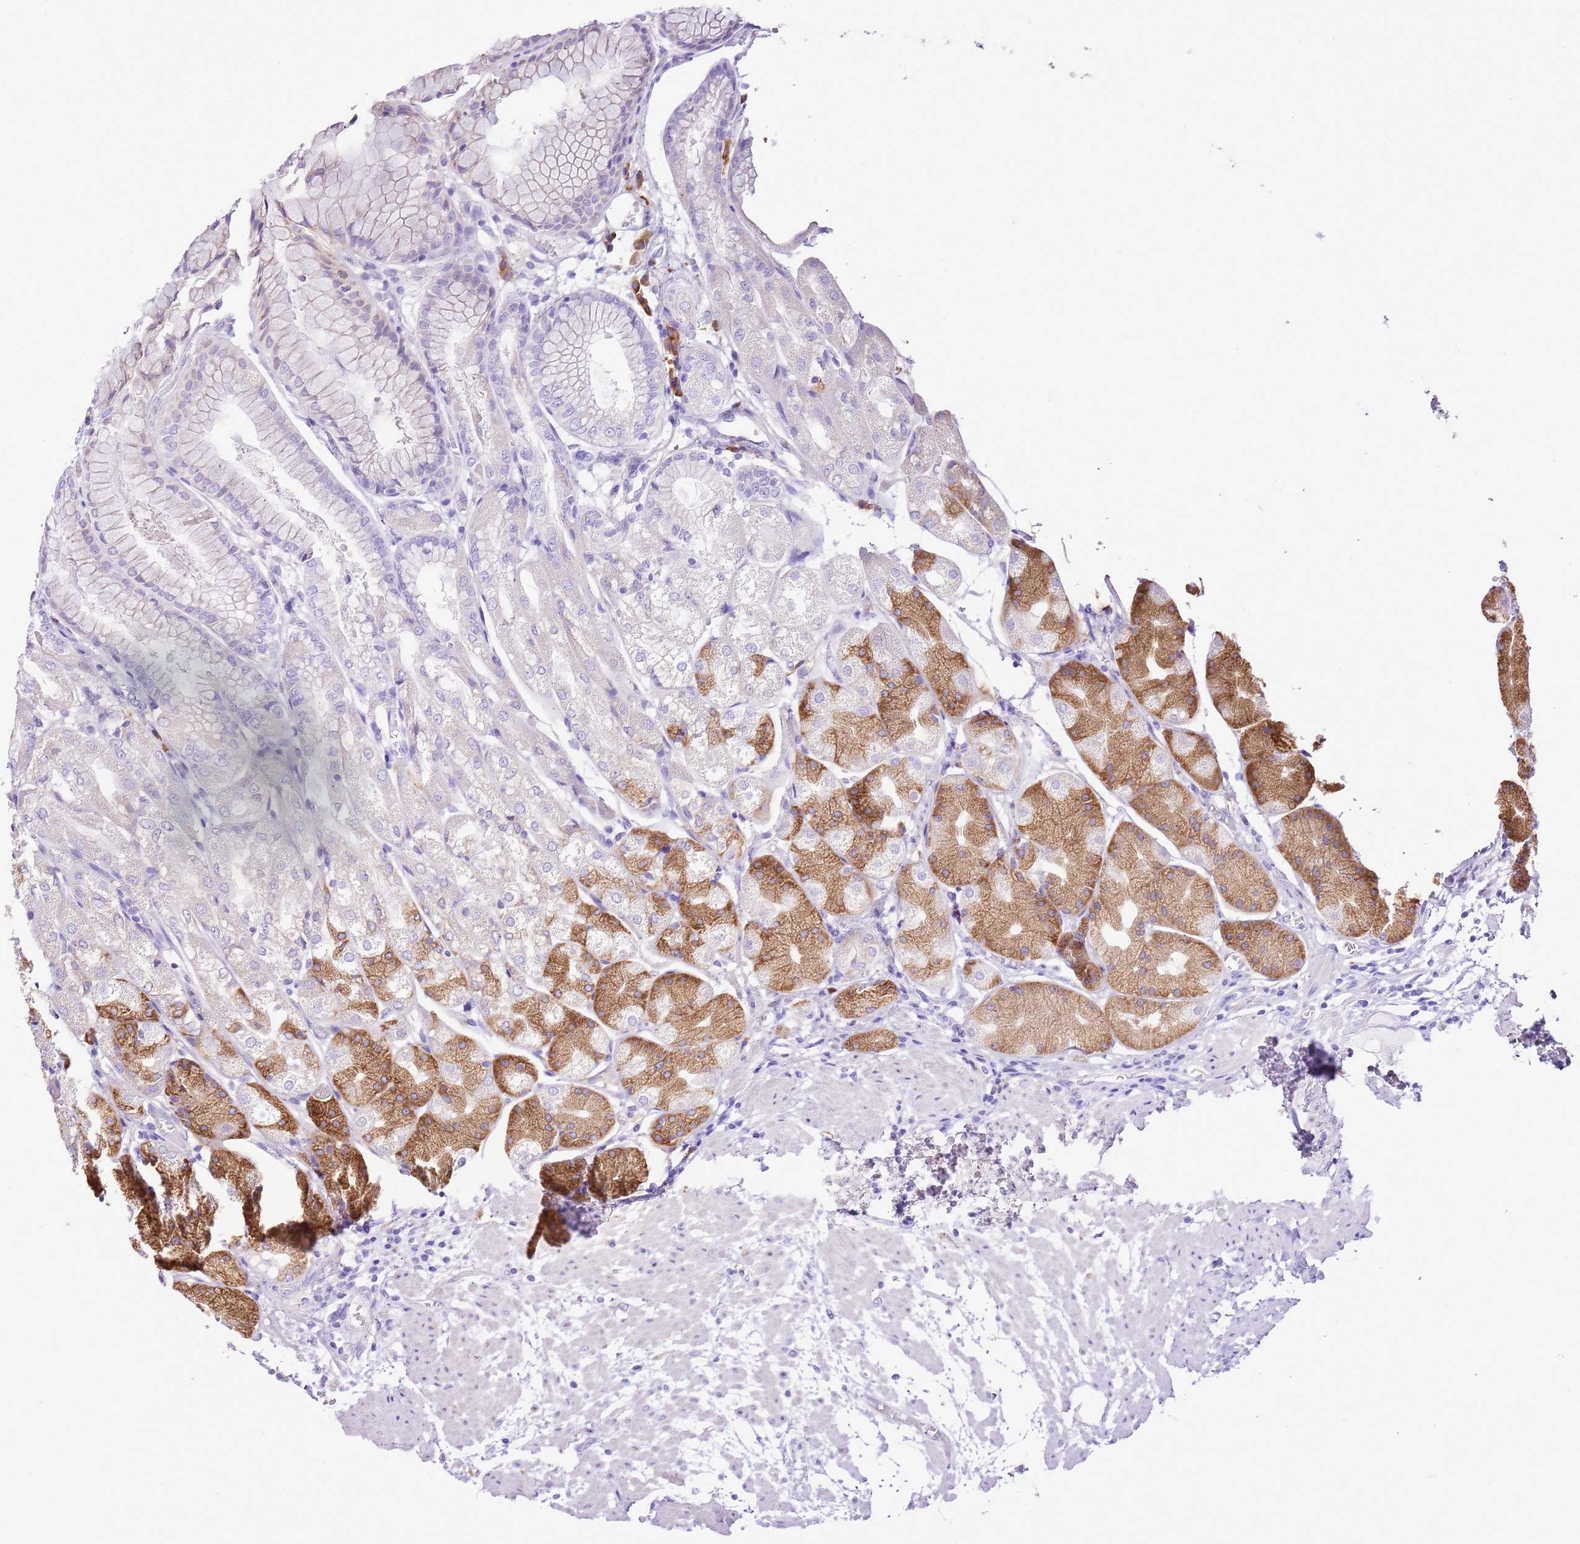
{"staining": {"intensity": "strong", "quantity": "<25%", "location": "cytoplasmic/membranous"}, "tissue": "stomach", "cell_type": "Glandular cells", "image_type": "normal", "snomed": [{"axis": "morphology", "description": "Normal tissue, NOS"}, {"axis": "topography", "description": "Stomach, upper"}], "caption": "Immunohistochemical staining of benign human stomach shows strong cytoplasmic/membranous protein expression in about <25% of glandular cells.", "gene": "AAR2", "patient": {"sex": "male", "age": 72}}